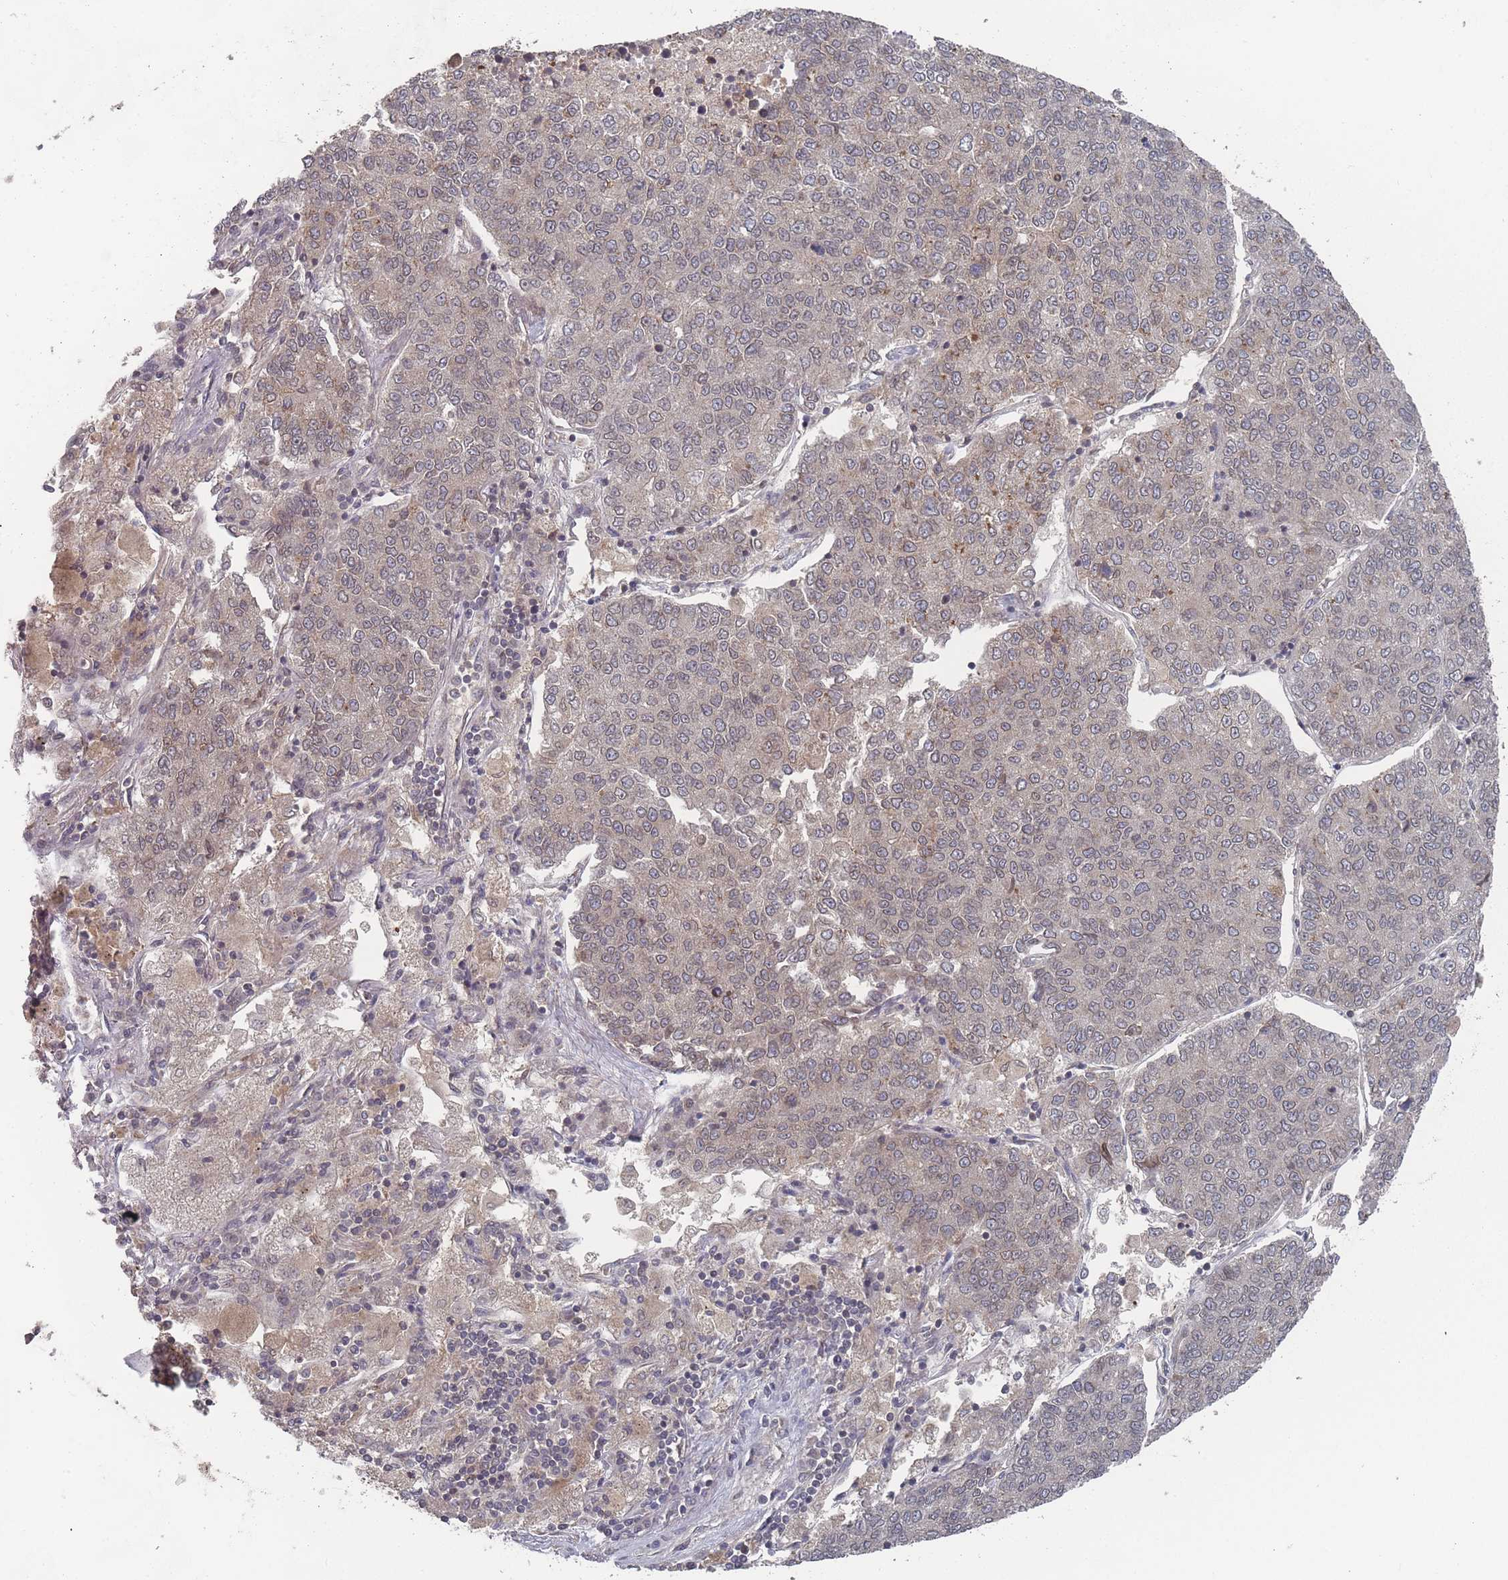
{"staining": {"intensity": "negative", "quantity": "none", "location": "none"}, "tissue": "lung cancer", "cell_type": "Tumor cells", "image_type": "cancer", "snomed": [{"axis": "morphology", "description": "Adenocarcinoma, NOS"}, {"axis": "topography", "description": "Lung"}], "caption": "This is a photomicrograph of immunohistochemistry (IHC) staining of lung cancer, which shows no expression in tumor cells.", "gene": "TBC1D25", "patient": {"sex": "male", "age": 49}}